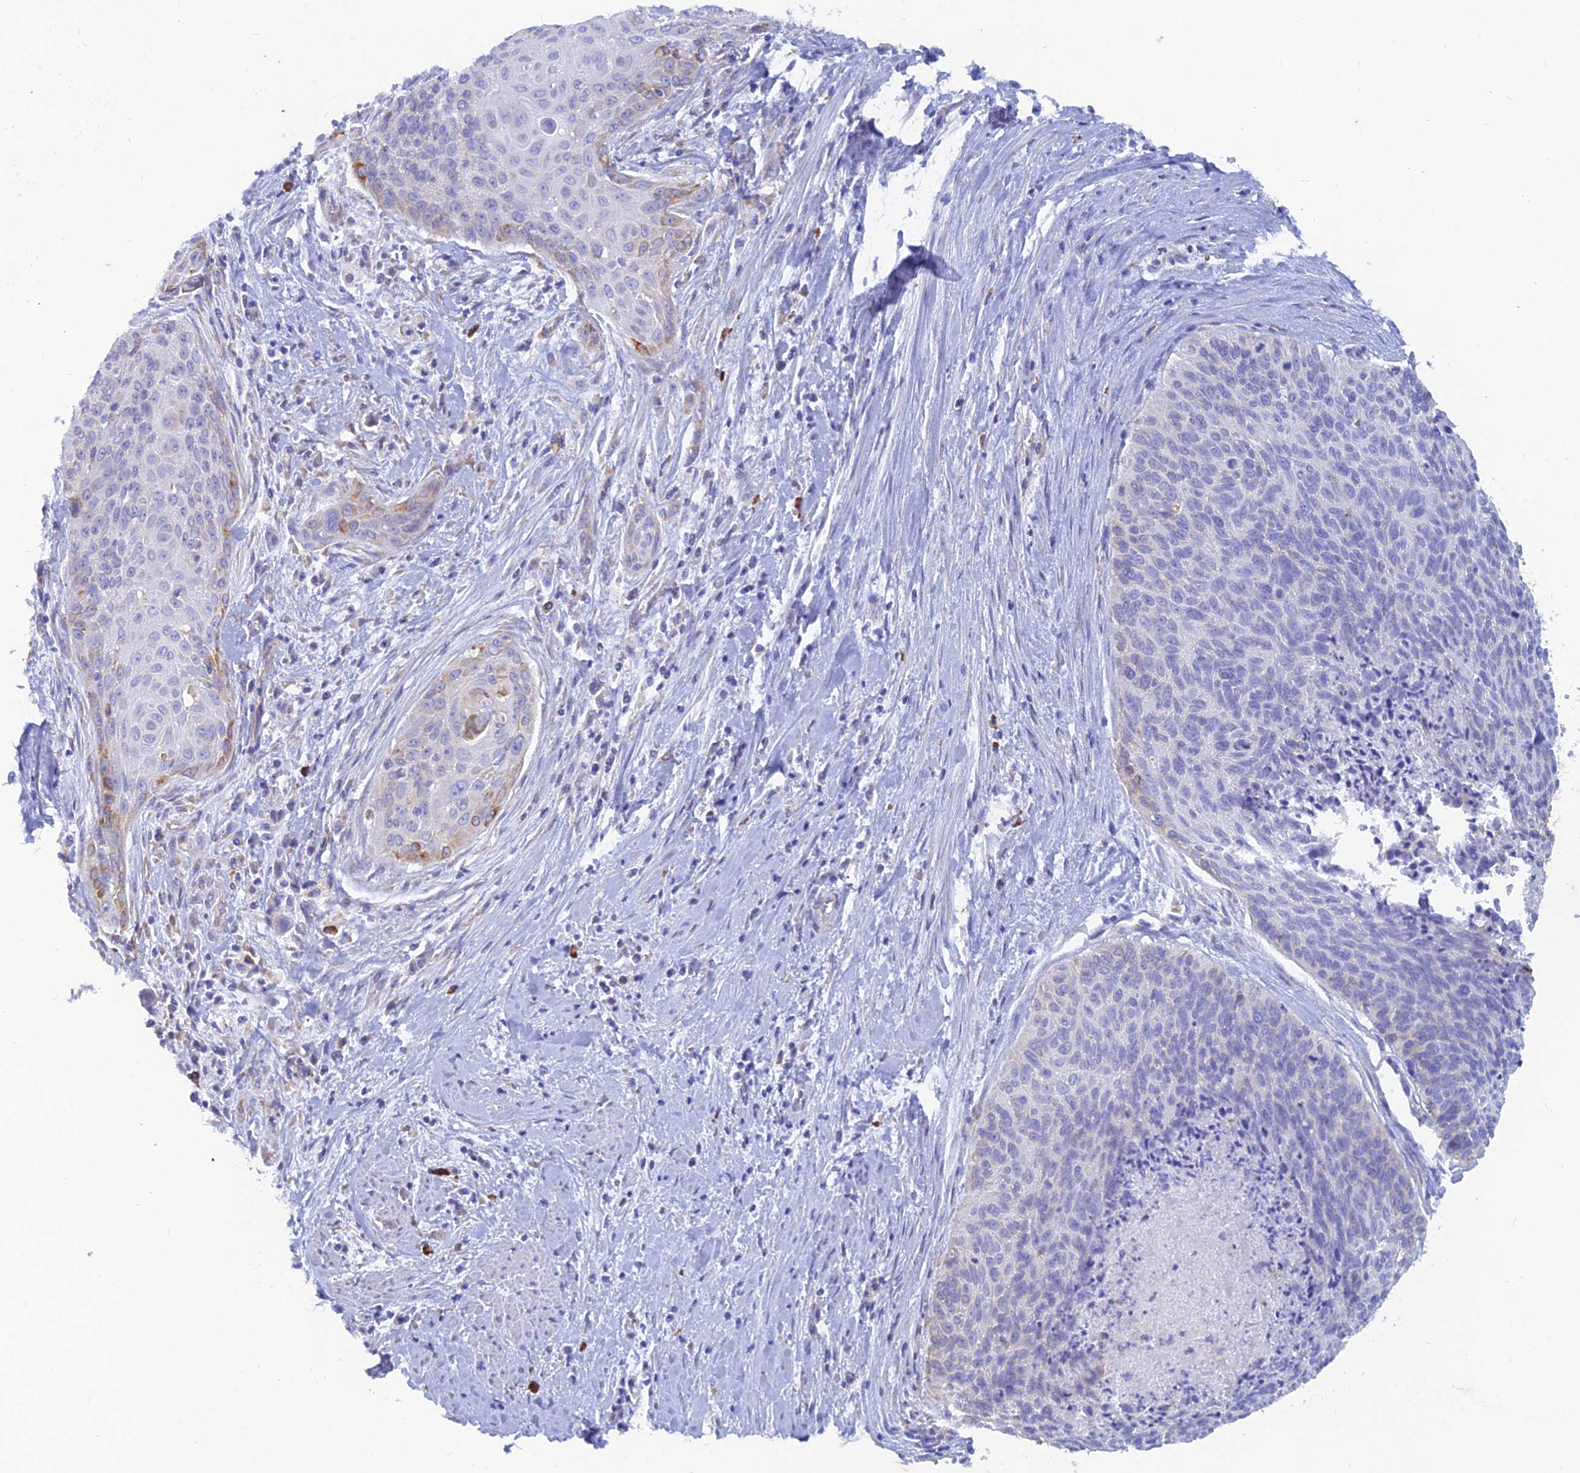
{"staining": {"intensity": "weak", "quantity": "<25%", "location": "cytoplasmic/membranous"}, "tissue": "cervical cancer", "cell_type": "Tumor cells", "image_type": "cancer", "snomed": [{"axis": "morphology", "description": "Squamous cell carcinoma, NOS"}, {"axis": "topography", "description": "Cervix"}], "caption": "Cervical cancer was stained to show a protein in brown. There is no significant staining in tumor cells. The staining is performed using DAB (3,3'-diaminobenzidine) brown chromogen with nuclei counter-stained in using hematoxylin.", "gene": "WDR35", "patient": {"sex": "female", "age": 55}}